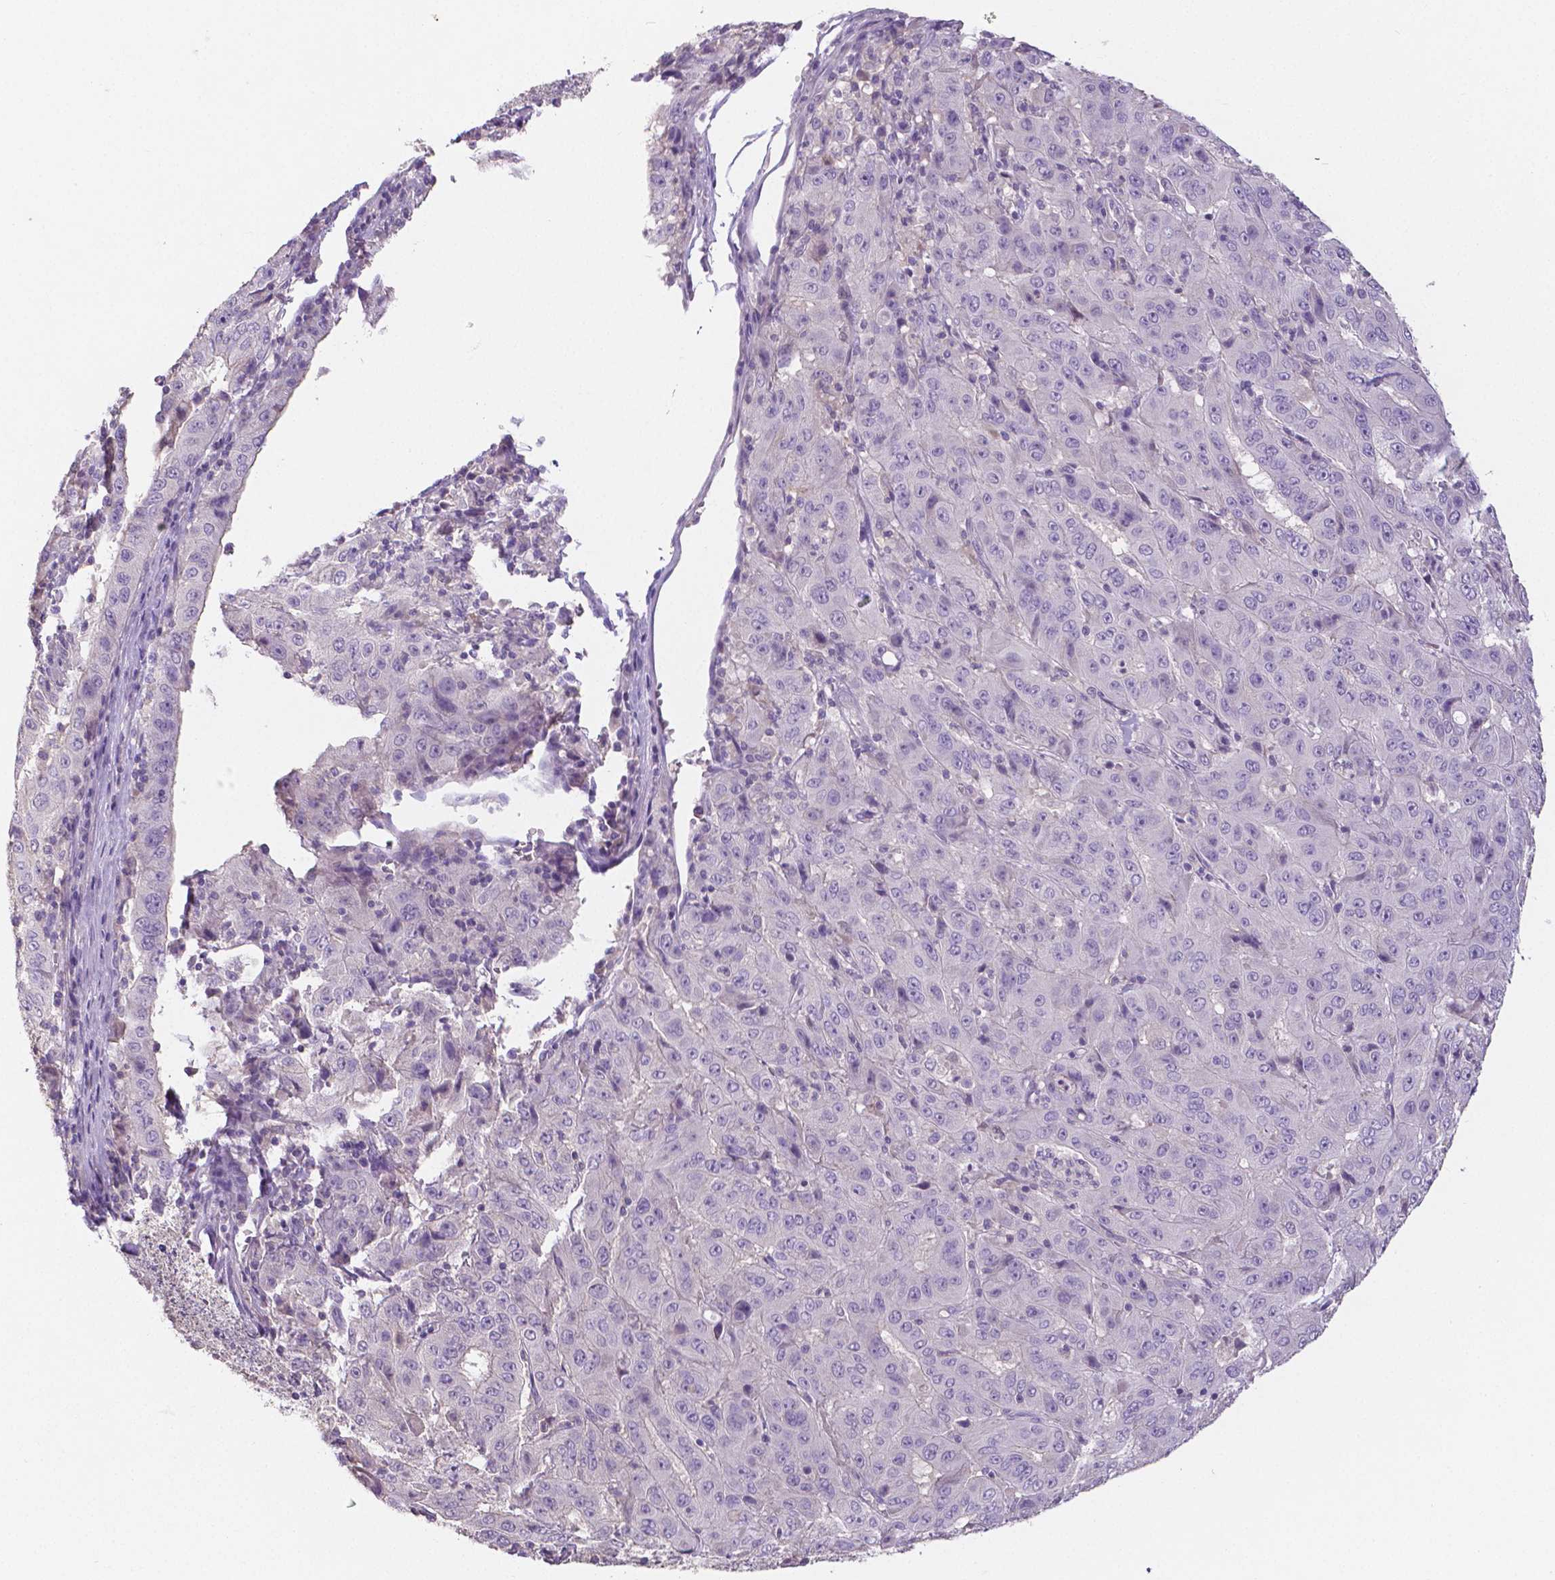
{"staining": {"intensity": "negative", "quantity": "none", "location": "none"}, "tissue": "pancreatic cancer", "cell_type": "Tumor cells", "image_type": "cancer", "snomed": [{"axis": "morphology", "description": "Adenocarcinoma, NOS"}, {"axis": "topography", "description": "Pancreas"}], "caption": "Immunohistochemistry (IHC) micrograph of neoplastic tissue: pancreatic cancer stained with DAB exhibits no significant protein expression in tumor cells. Nuclei are stained in blue.", "gene": "CRMP1", "patient": {"sex": "male", "age": 63}}